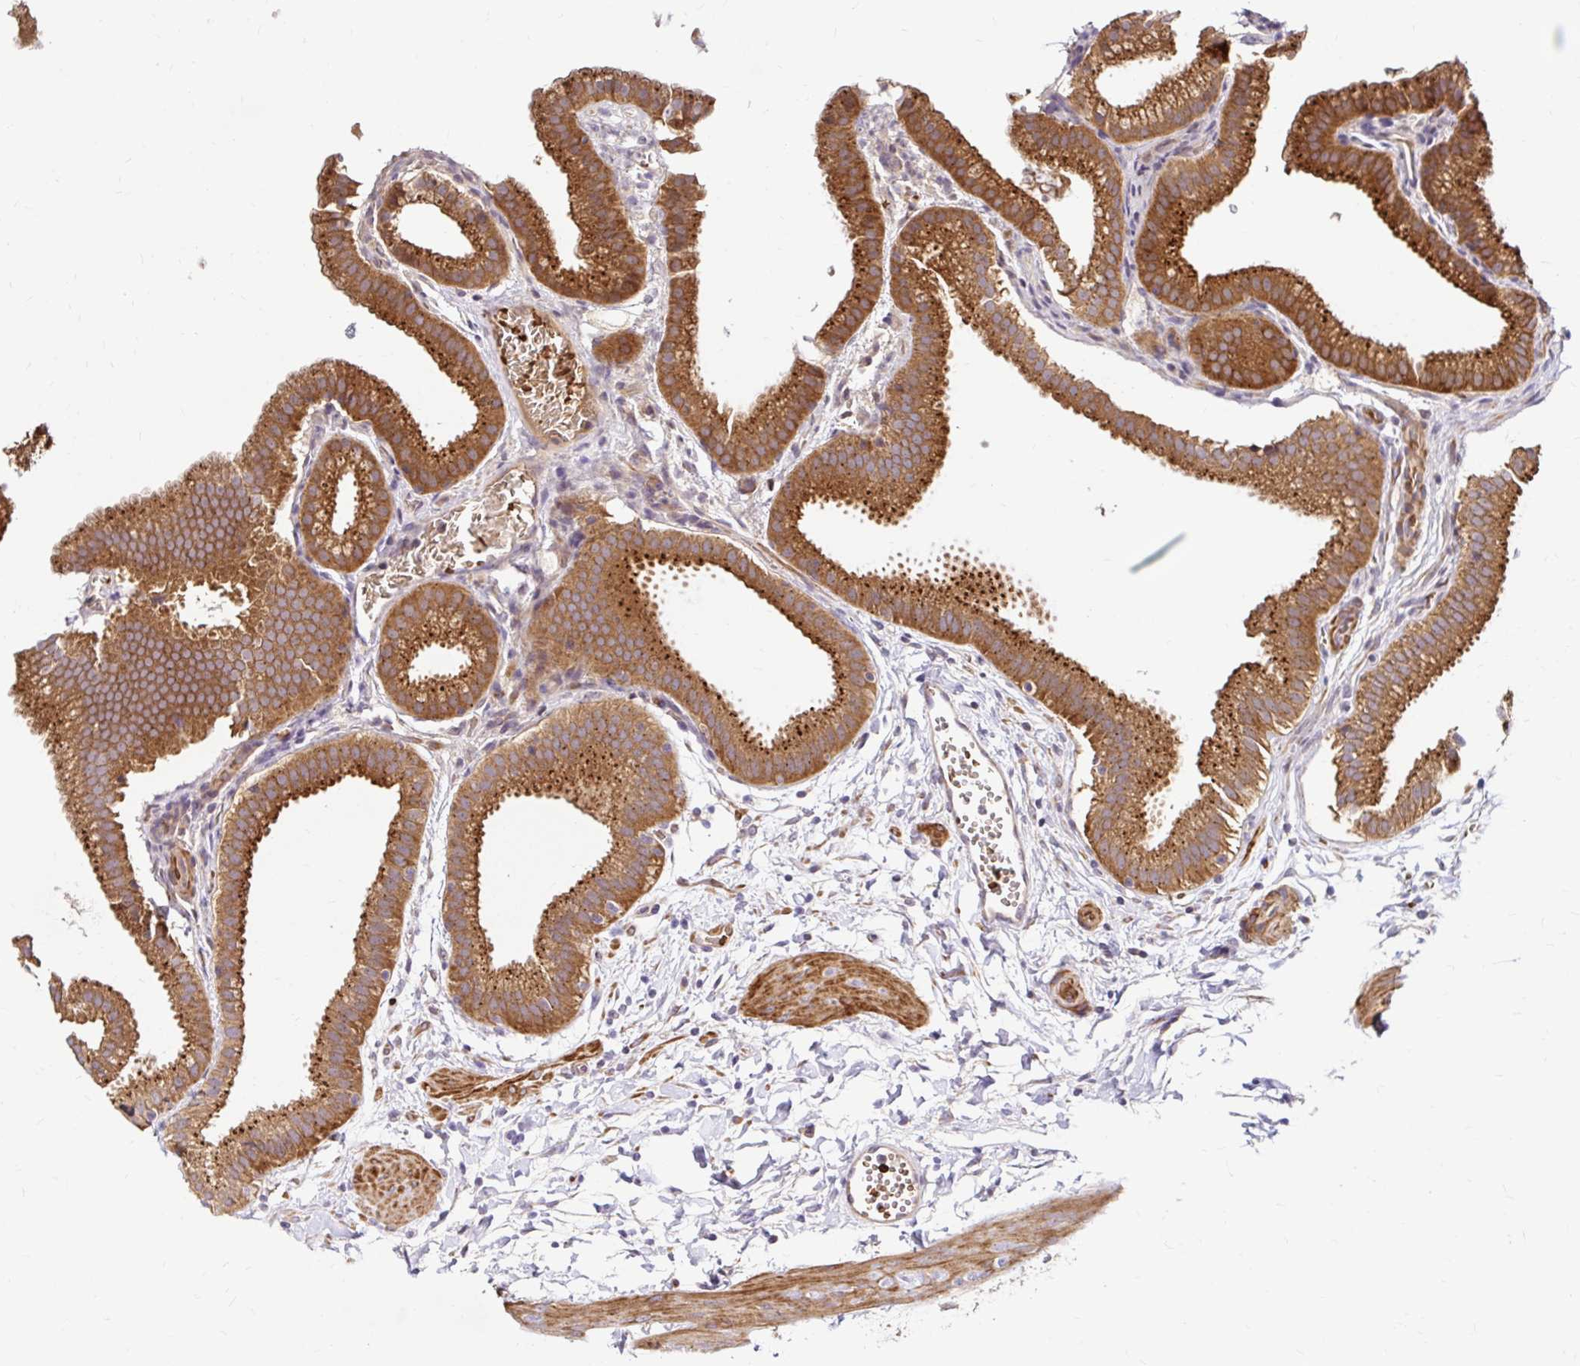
{"staining": {"intensity": "strong", "quantity": ">75%", "location": "cytoplasmic/membranous"}, "tissue": "gallbladder", "cell_type": "Glandular cells", "image_type": "normal", "snomed": [{"axis": "morphology", "description": "Normal tissue, NOS"}, {"axis": "topography", "description": "Gallbladder"}], "caption": "Normal gallbladder was stained to show a protein in brown. There is high levels of strong cytoplasmic/membranous expression in about >75% of glandular cells. The staining is performed using DAB brown chromogen to label protein expression. The nuclei are counter-stained blue using hematoxylin.", "gene": "ARHGEF37", "patient": {"sex": "female", "age": 63}}